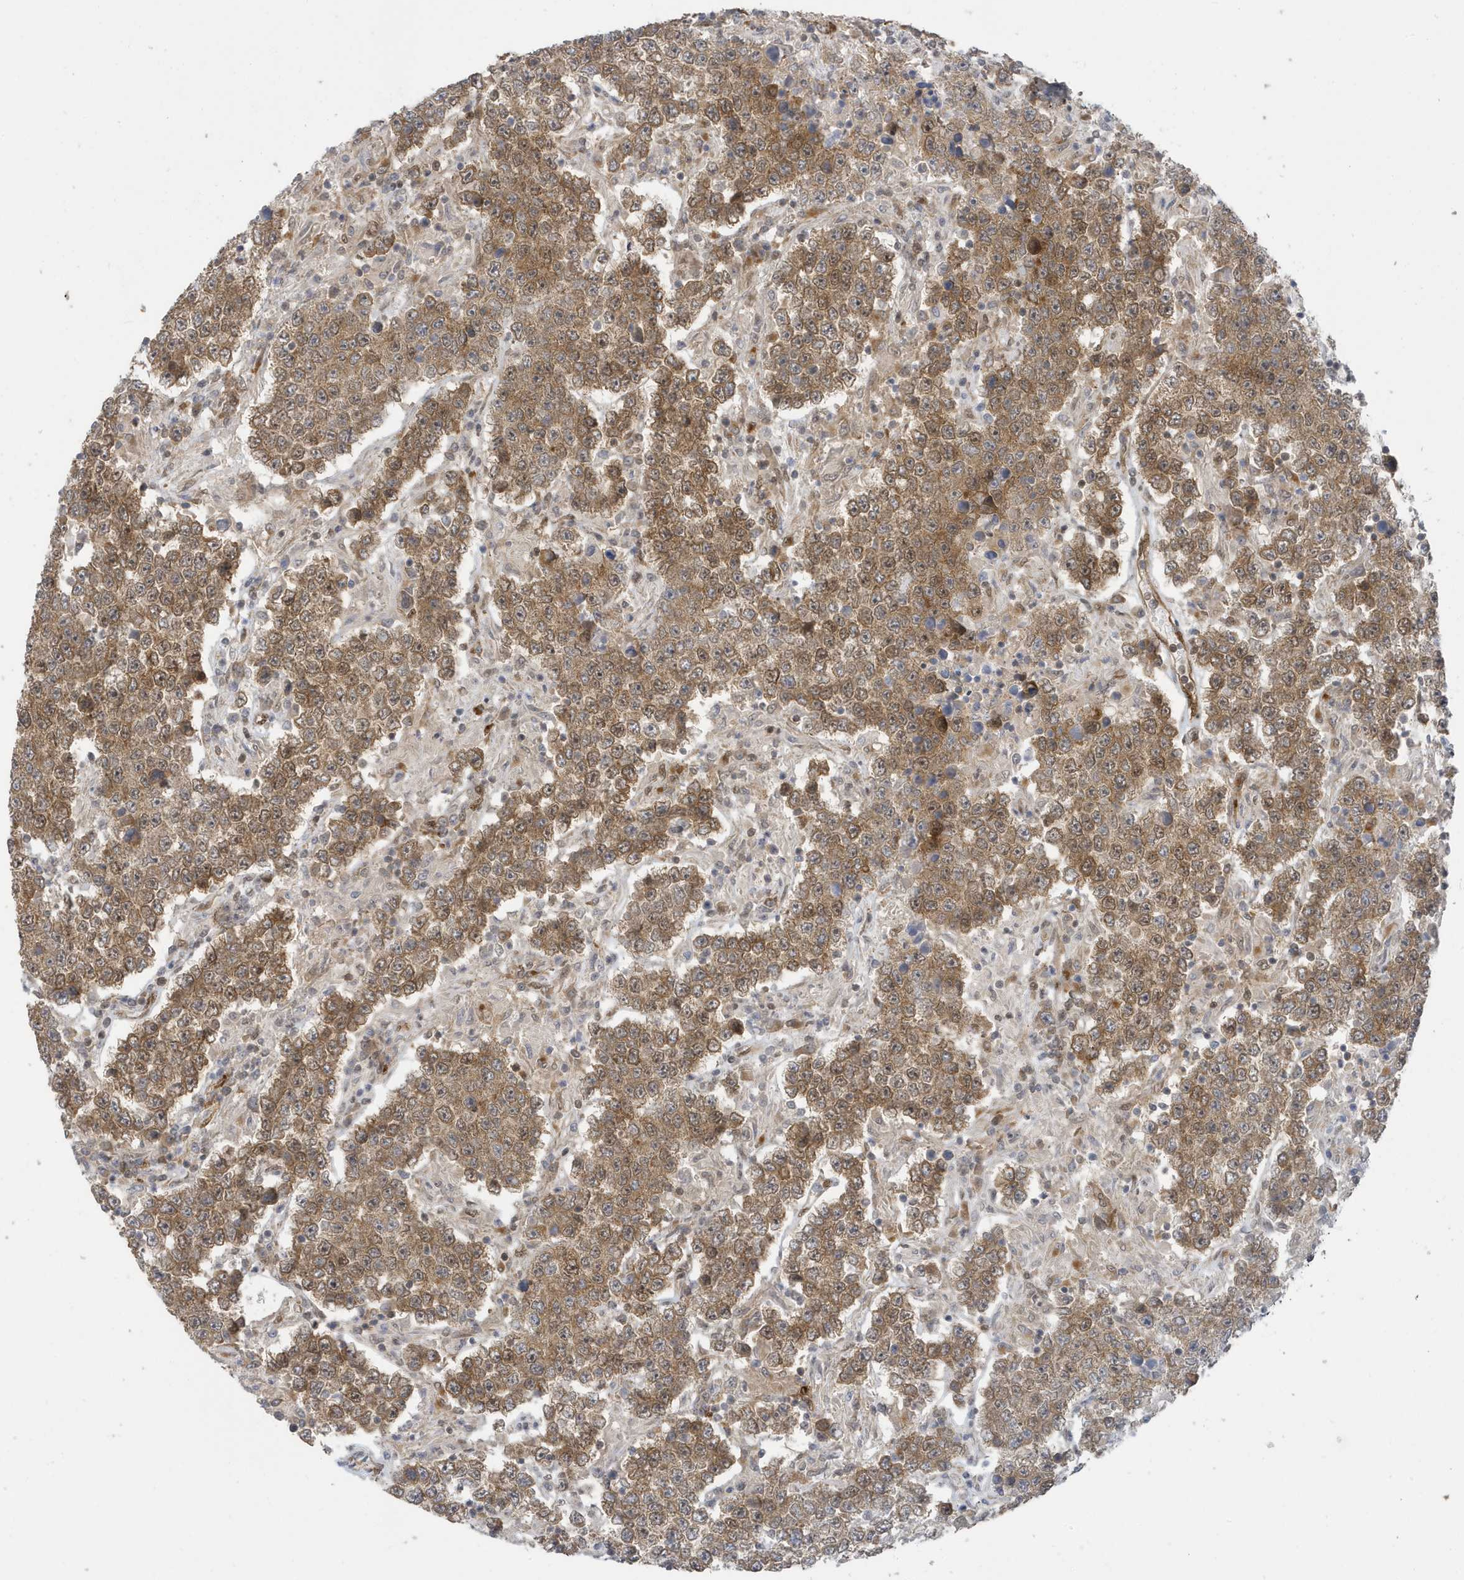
{"staining": {"intensity": "moderate", "quantity": ">75%", "location": "cytoplasmic/membranous"}, "tissue": "testis cancer", "cell_type": "Tumor cells", "image_type": "cancer", "snomed": [{"axis": "morphology", "description": "Normal tissue, NOS"}, {"axis": "morphology", "description": "Urothelial carcinoma, High grade"}, {"axis": "morphology", "description": "Seminoma, NOS"}, {"axis": "morphology", "description": "Carcinoma, Embryonal, NOS"}, {"axis": "topography", "description": "Urinary bladder"}, {"axis": "topography", "description": "Testis"}], "caption": "Immunohistochemistry photomicrograph of human testis urothelial carcinoma (high-grade) stained for a protein (brown), which shows medium levels of moderate cytoplasmic/membranous staining in approximately >75% of tumor cells.", "gene": "NCOA7", "patient": {"sex": "male", "age": 41}}